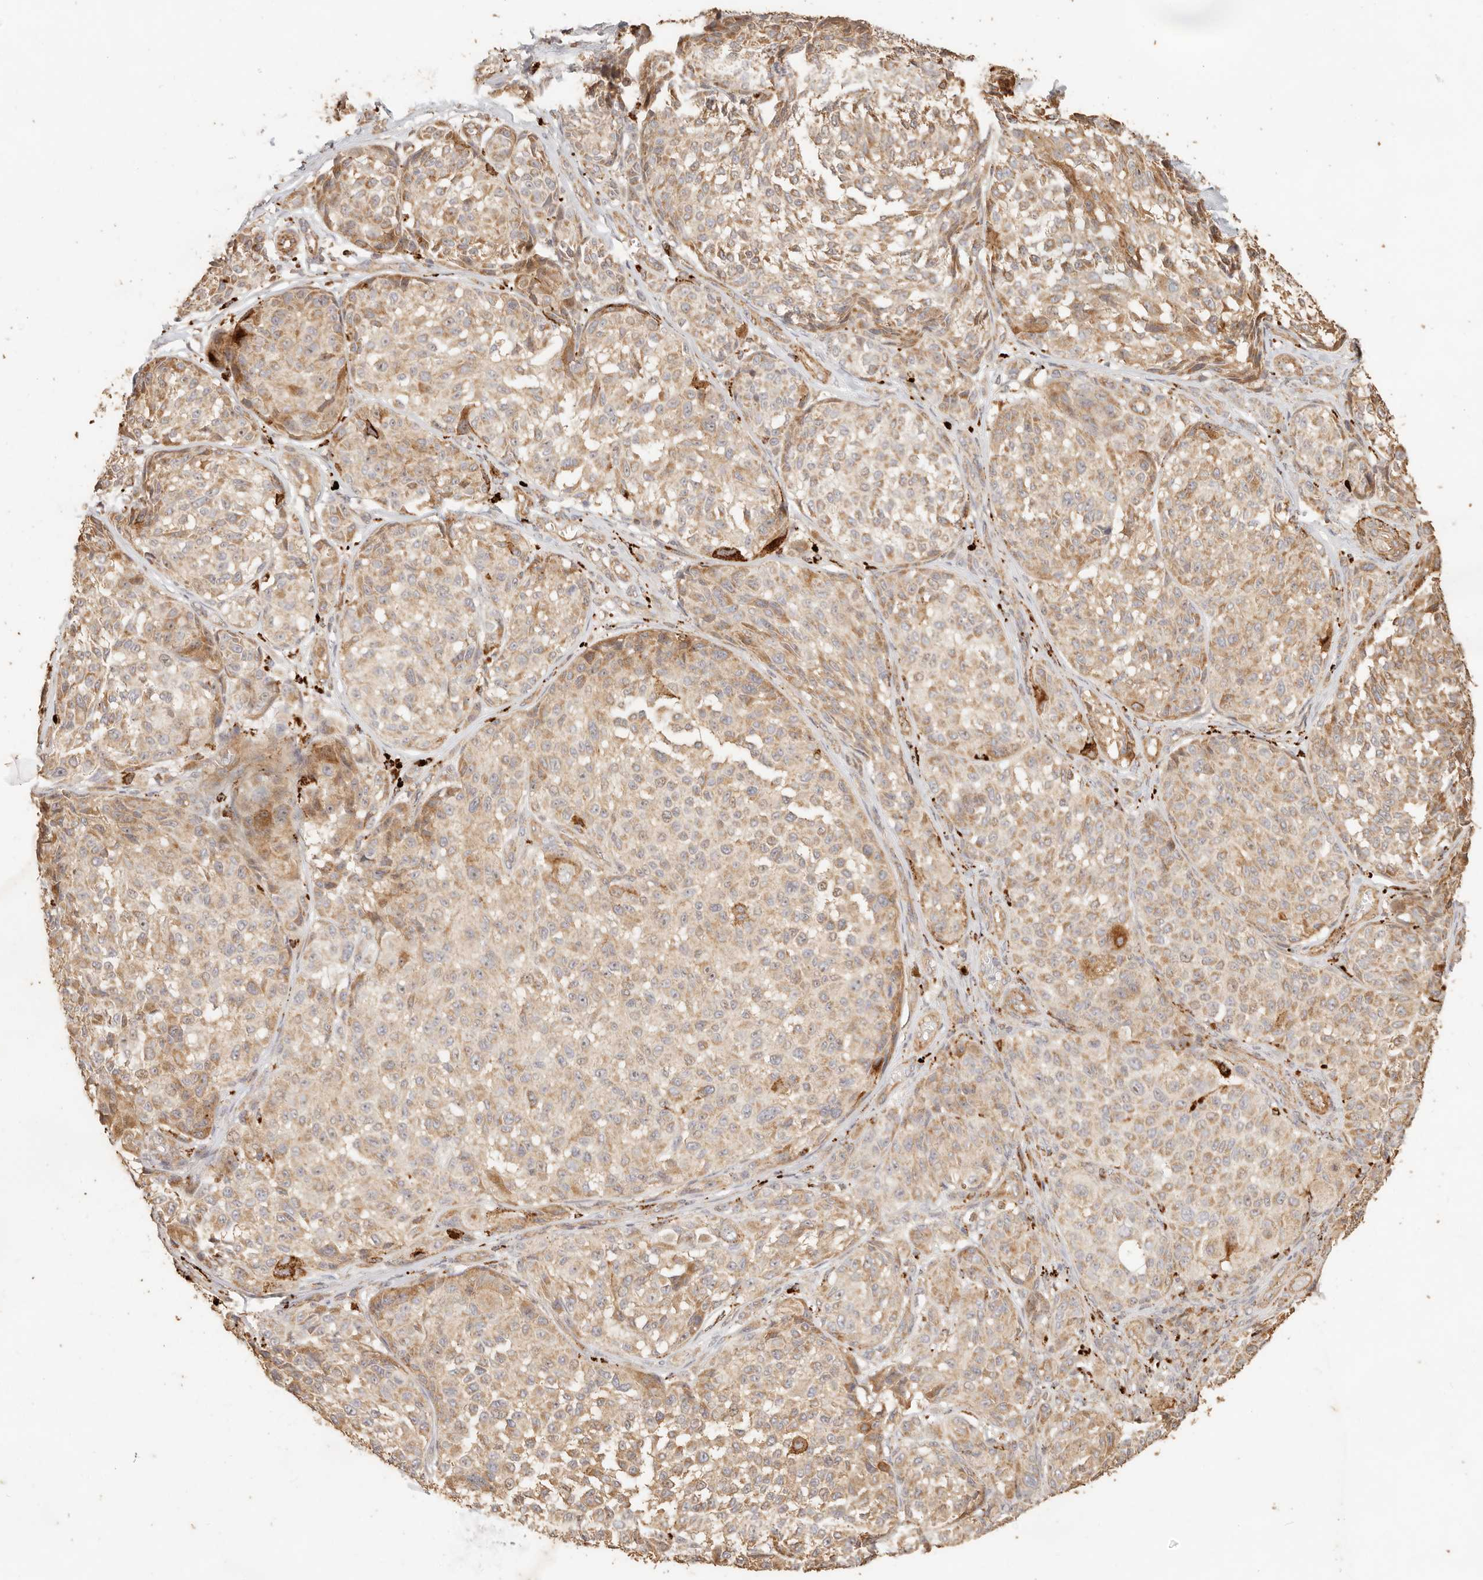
{"staining": {"intensity": "moderate", "quantity": ">75%", "location": "cytoplasmic/membranous"}, "tissue": "melanoma", "cell_type": "Tumor cells", "image_type": "cancer", "snomed": [{"axis": "morphology", "description": "Malignant melanoma, NOS"}, {"axis": "topography", "description": "Skin"}], "caption": "Protein staining exhibits moderate cytoplasmic/membranous expression in about >75% of tumor cells in malignant melanoma.", "gene": "PTPN22", "patient": {"sex": "male", "age": 83}}